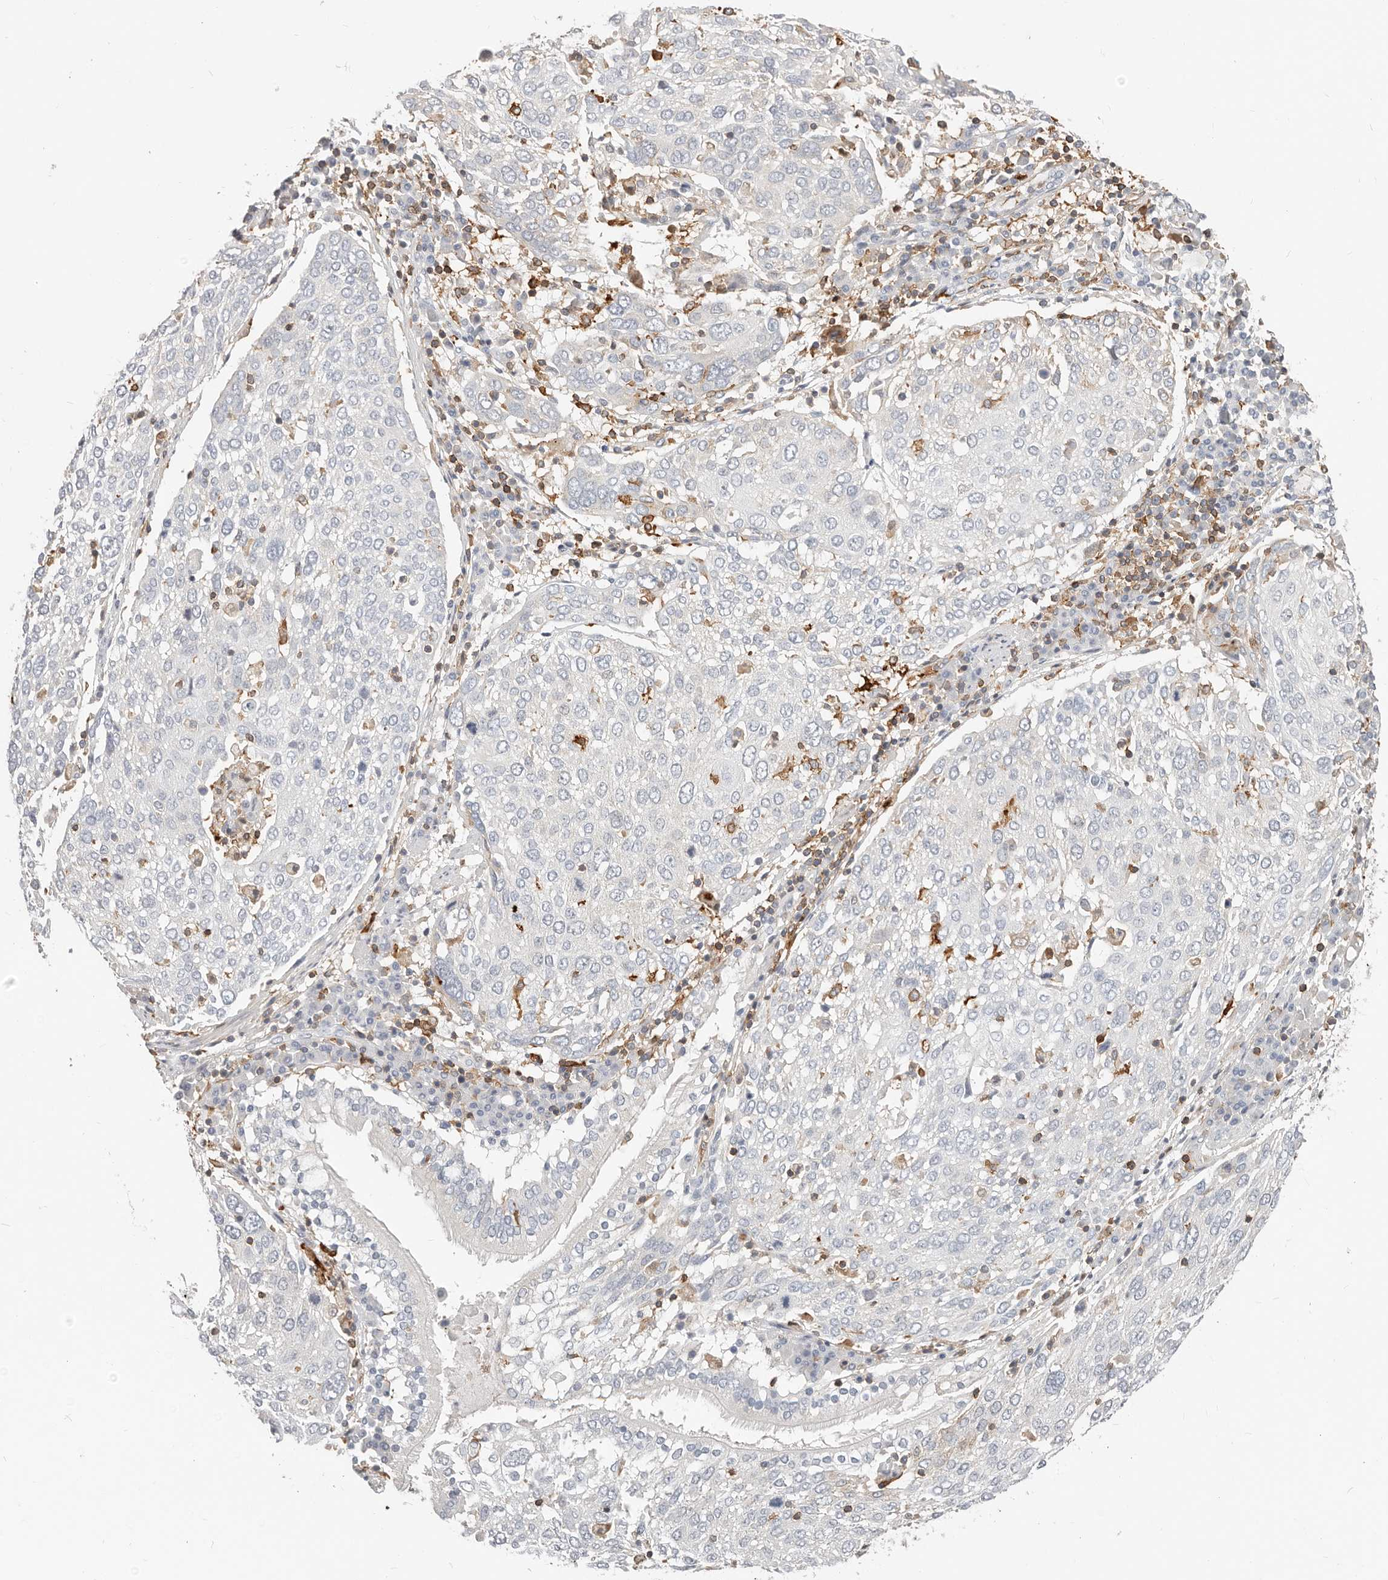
{"staining": {"intensity": "negative", "quantity": "none", "location": "none"}, "tissue": "lung cancer", "cell_type": "Tumor cells", "image_type": "cancer", "snomed": [{"axis": "morphology", "description": "Squamous cell carcinoma, NOS"}, {"axis": "topography", "description": "Lung"}], "caption": "High power microscopy histopathology image of an immunohistochemistry image of lung squamous cell carcinoma, revealing no significant expression in tumor cells.", "gene": "TMEM63B", "patient": {"sex": "male", "age": 65}}